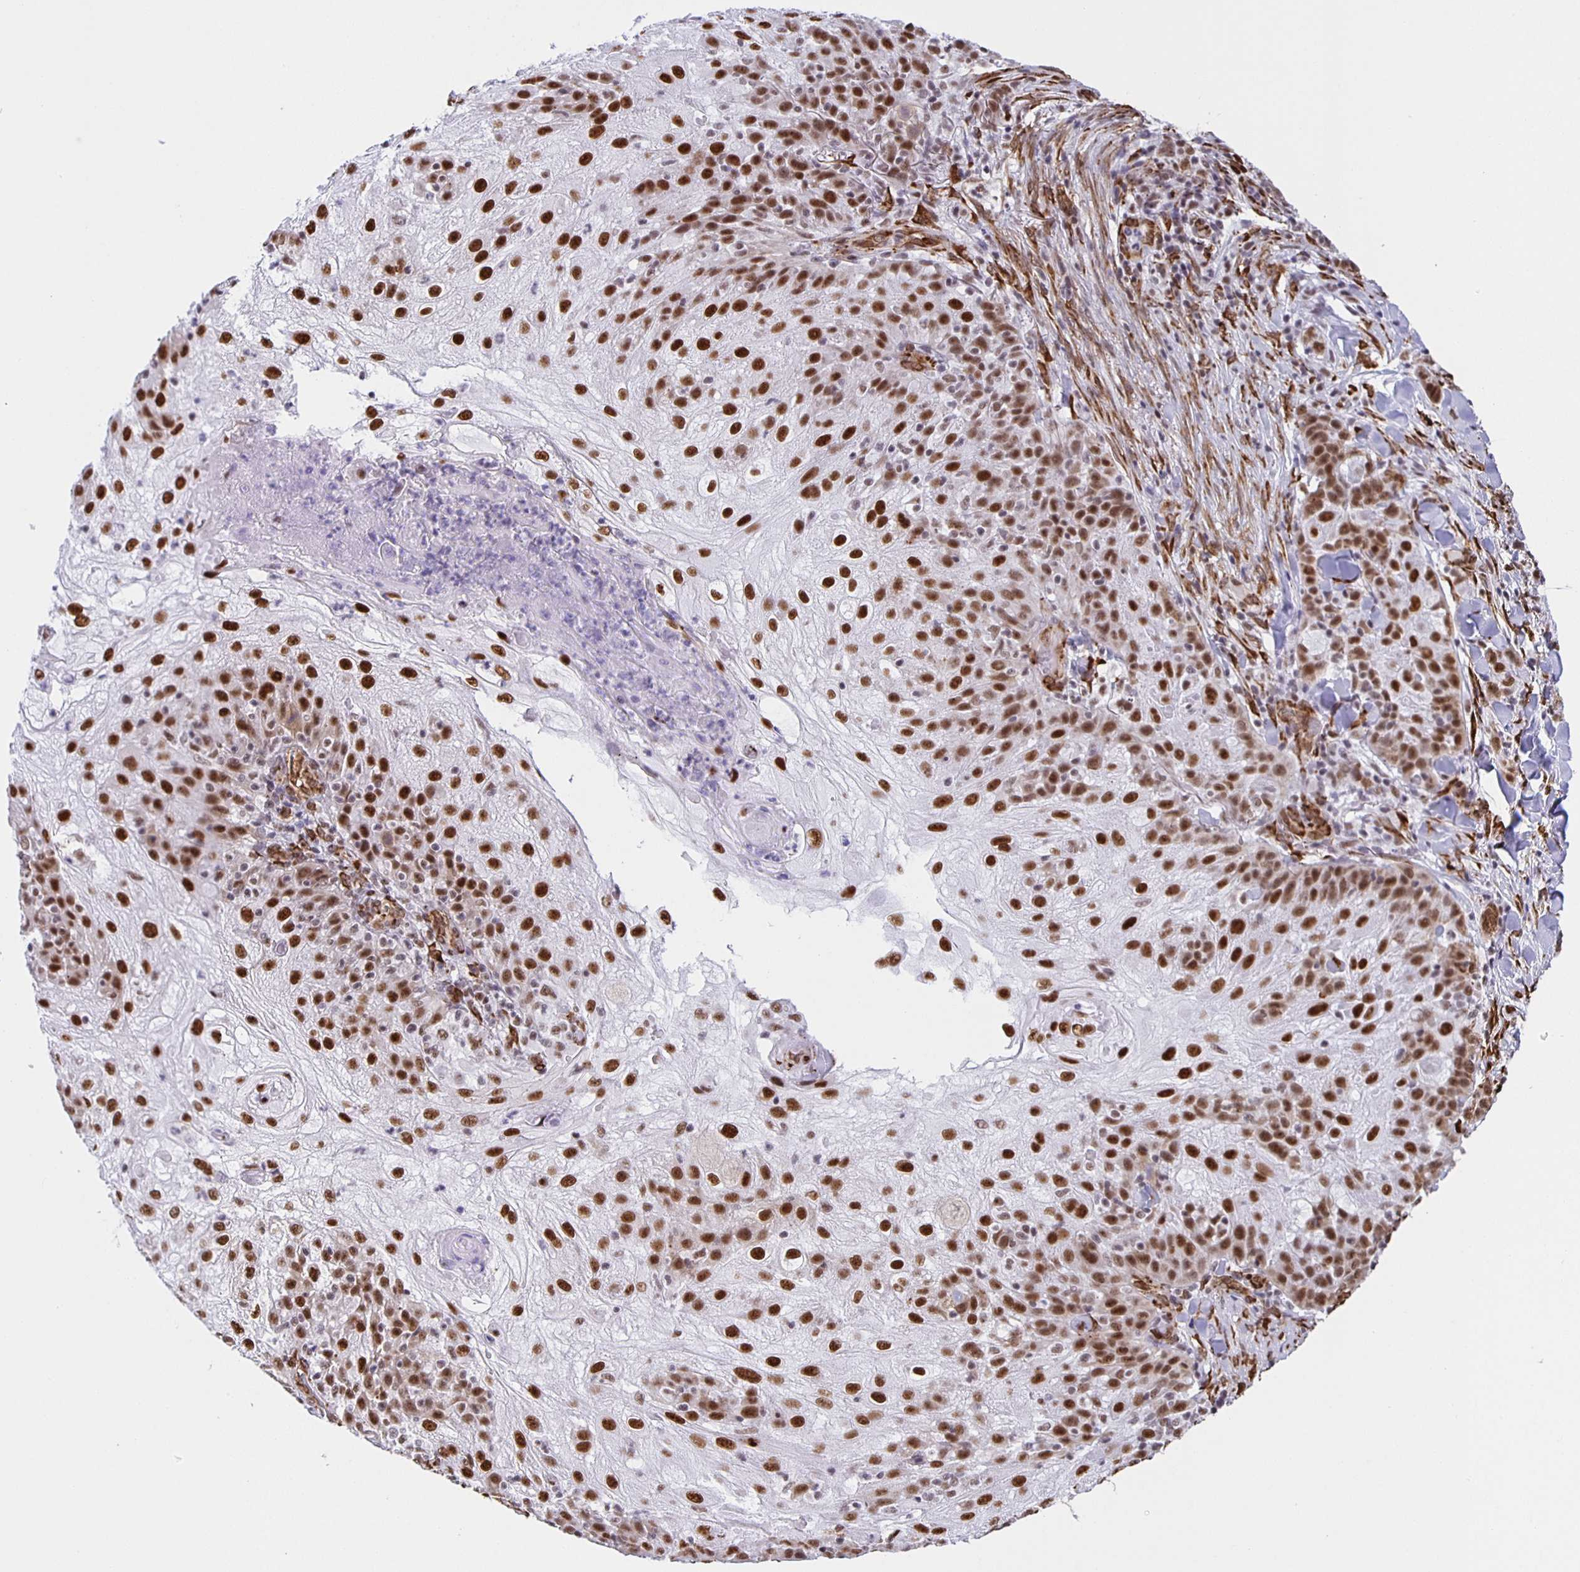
{"staining": {"intensity": "strong", "quantity": ">75%", "location": "nuclear"}, "tissue": "skin cancer", "cell_type": "Tumor cells", "image_type": "cancer", "snomed": [{"axis": "morphology", "description": "Normal tissue, NOS"}, {"axis": "morphology", "description": "Squamous cell carcinoma, NOS"}, {"axis": "topography", "description": "Skin"}], "caption": "Tumor cells exhibit high levels of strong nuclear staining in about >75% of cells in human skin squamous cell carcinoma. Immunohistochemistry (ihc) stains the protein in brown and the nuclei are stained blue.", "gene": "ZRANB2", "patient": {"sex": "female", "age": 83}}